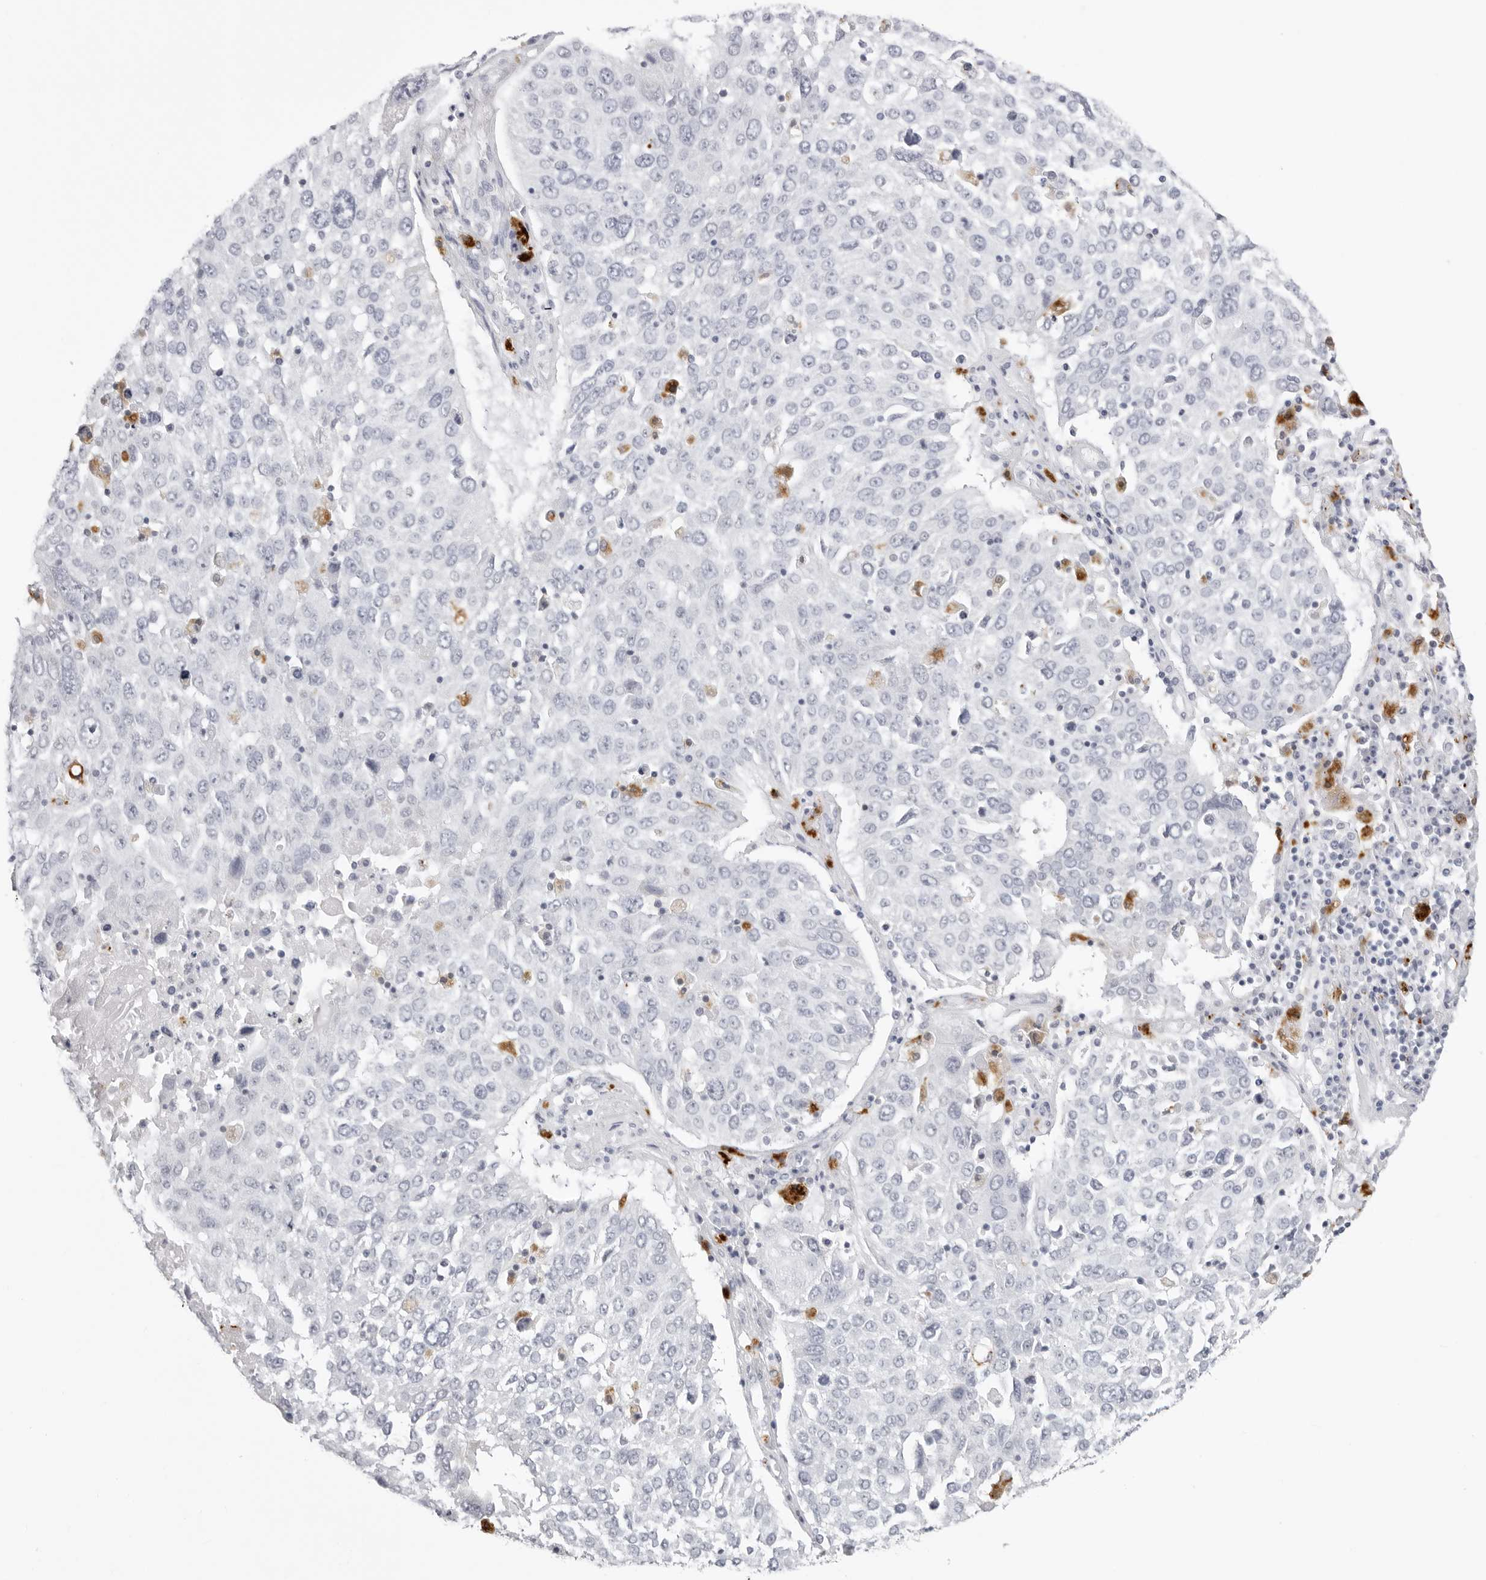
{"staining": {"intensity": "negative", "quantity": "none", "location": "none"}, "tissue": "lung cancer", "cell_type": "Tumor cells", "image_type": "cancer", "snomed": [{"axis": "morphology", "description": "Squamous cell carcinoma, NOS"}, {"axis": "topography", "description": "Lung"}], "caption": "Photomicrograph shows no significant protein expression in tumor cells of lung cancer.", "gene": "IL25", "patient": {"sex": "male", "age": 65}}